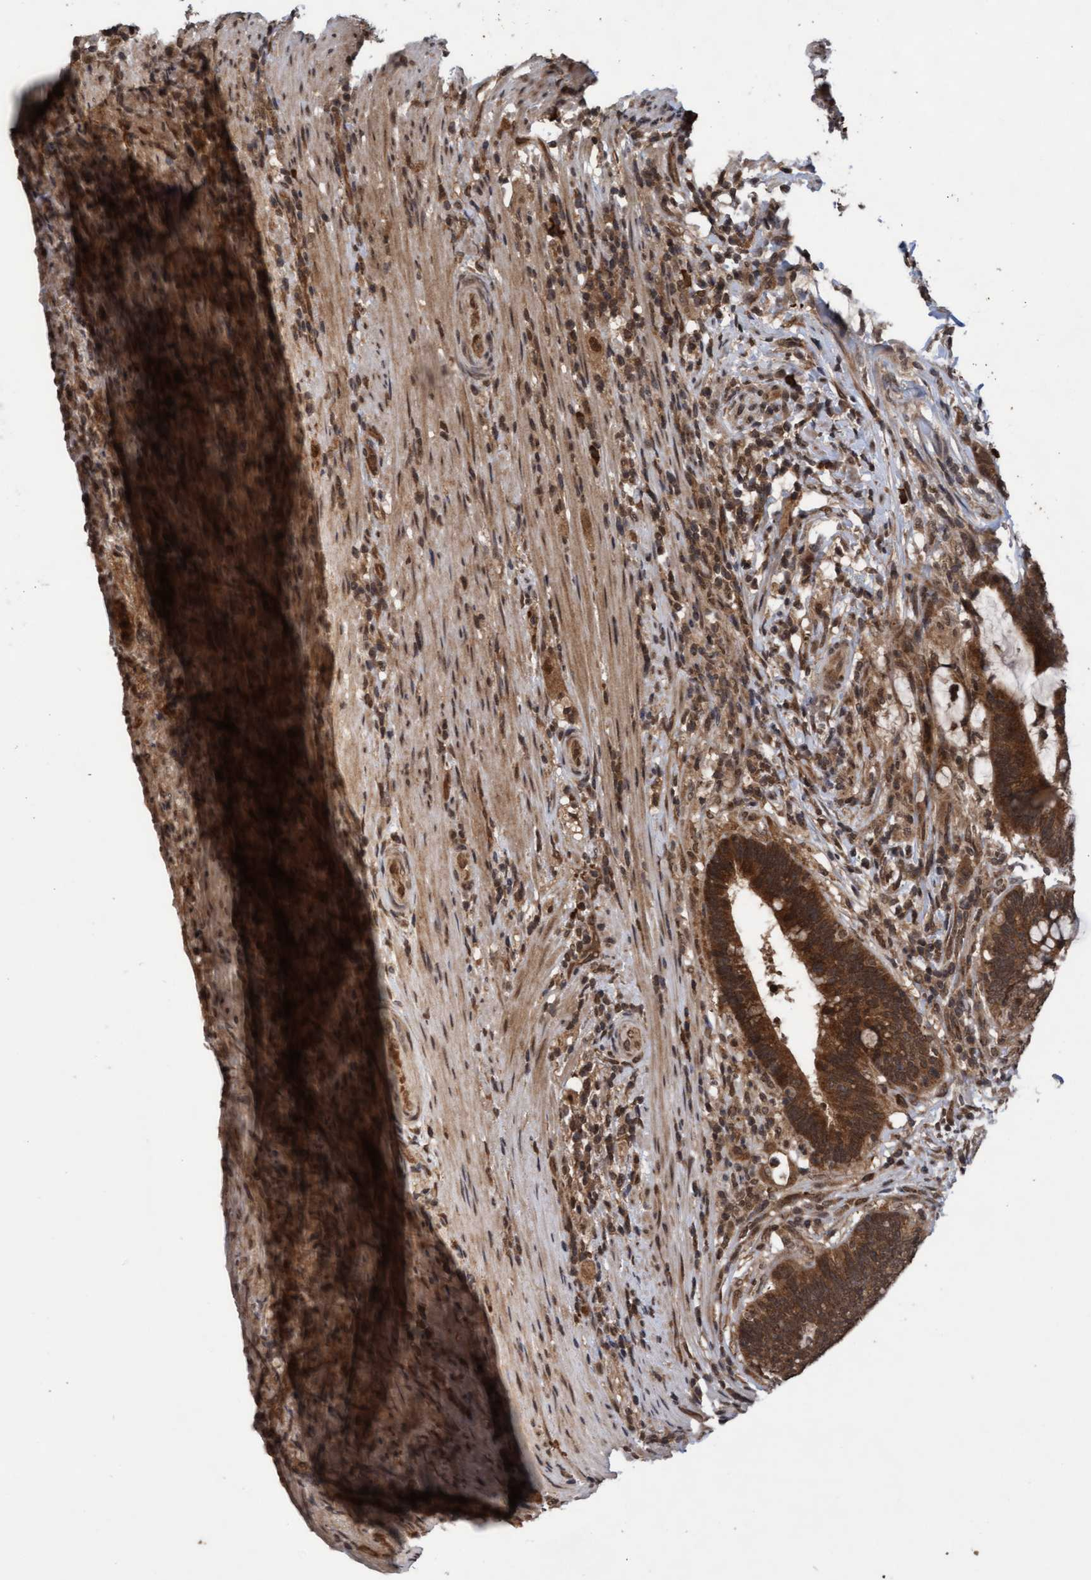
{"staining": {"intensity": "moderate", "quantity": ">75%", "location": "cytoplasmic/membranous,nuclear"}, "tissue": "colorectal cancer", "cell_type": "Tumor cells", "image_type": "cancer", "snomed": [{"axis": "morphology", "description": "Adenocarcinoma, NOS"}, {"axis": "topography", "description": "Colon"}], "caption": "A medium amount of moderate cytoplasmic/membranous and nuclear staining is identified in about >75% of tumor cells in colorectal cancer tissue.", "gene": "WASF1", "patient": {"sex": "female", "age": 66}}